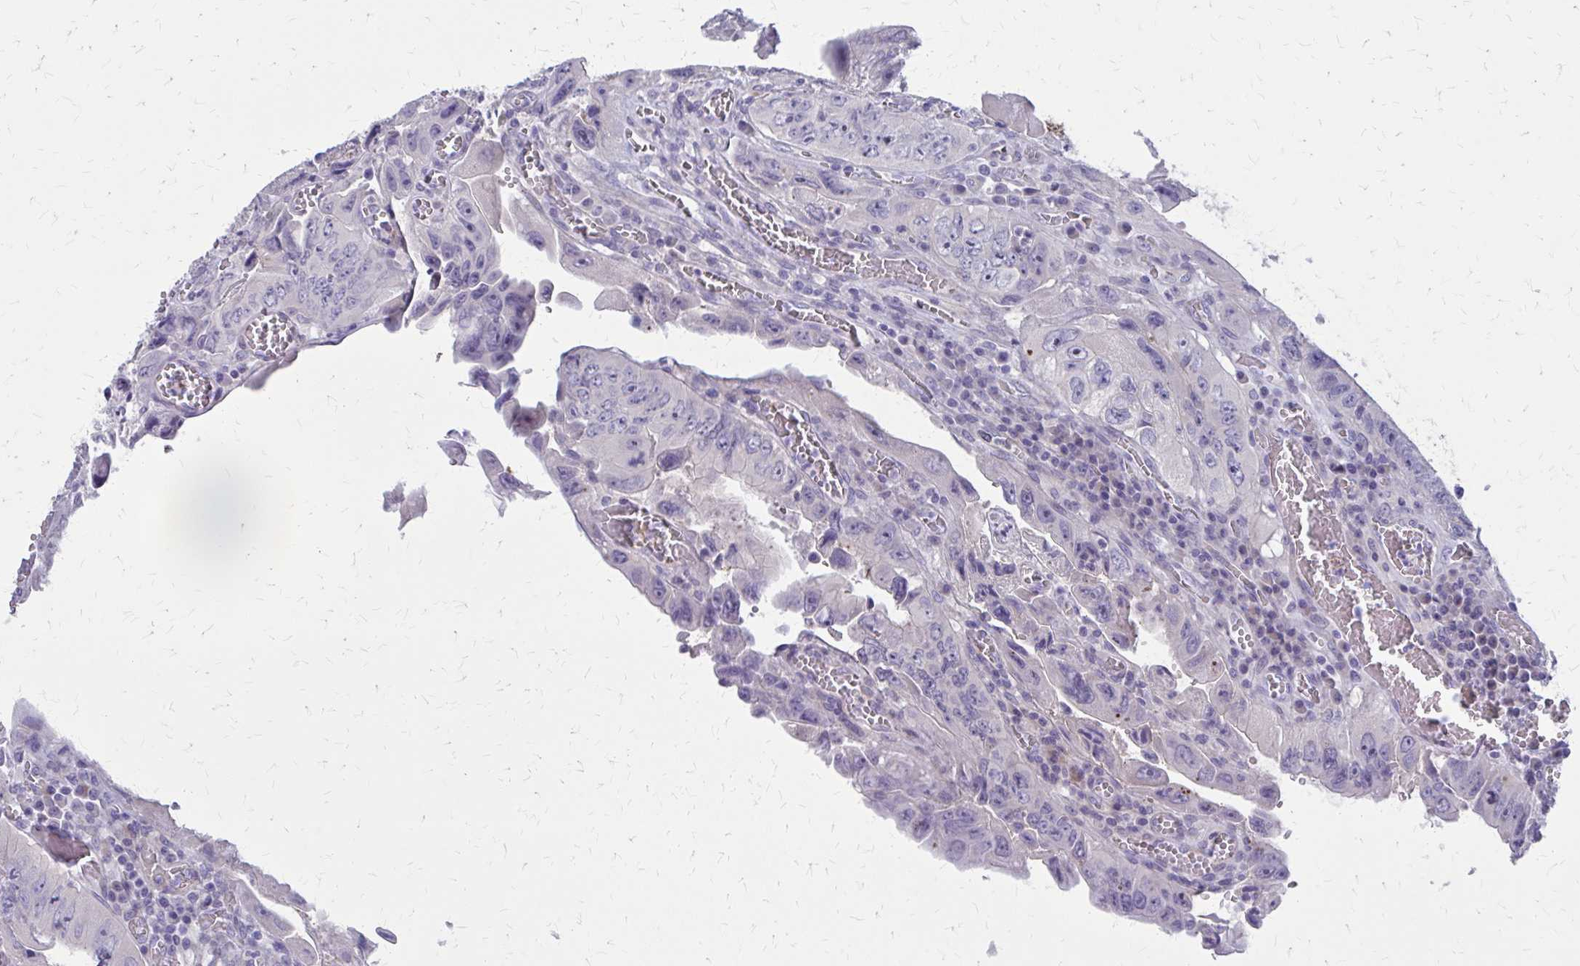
{"staining": {"intensity": "negative", "quantity": "none", "location": "none"}, "tissue": "colorectal cancer", "cell_type": "Tumor cells", "image_type": "cancer", "snomed": [{"axis": "morphology", "description": "Adenocarcinoma, NOS"}, {"axis": "topography", "description": "Colon"}], "caption": "The immunohistochemistry micrograph has no significant staining in tumor cells of colorectal cancer tissue.", "gene": "GLYATL2", "patient": {"sex": "female", "age": 84}}